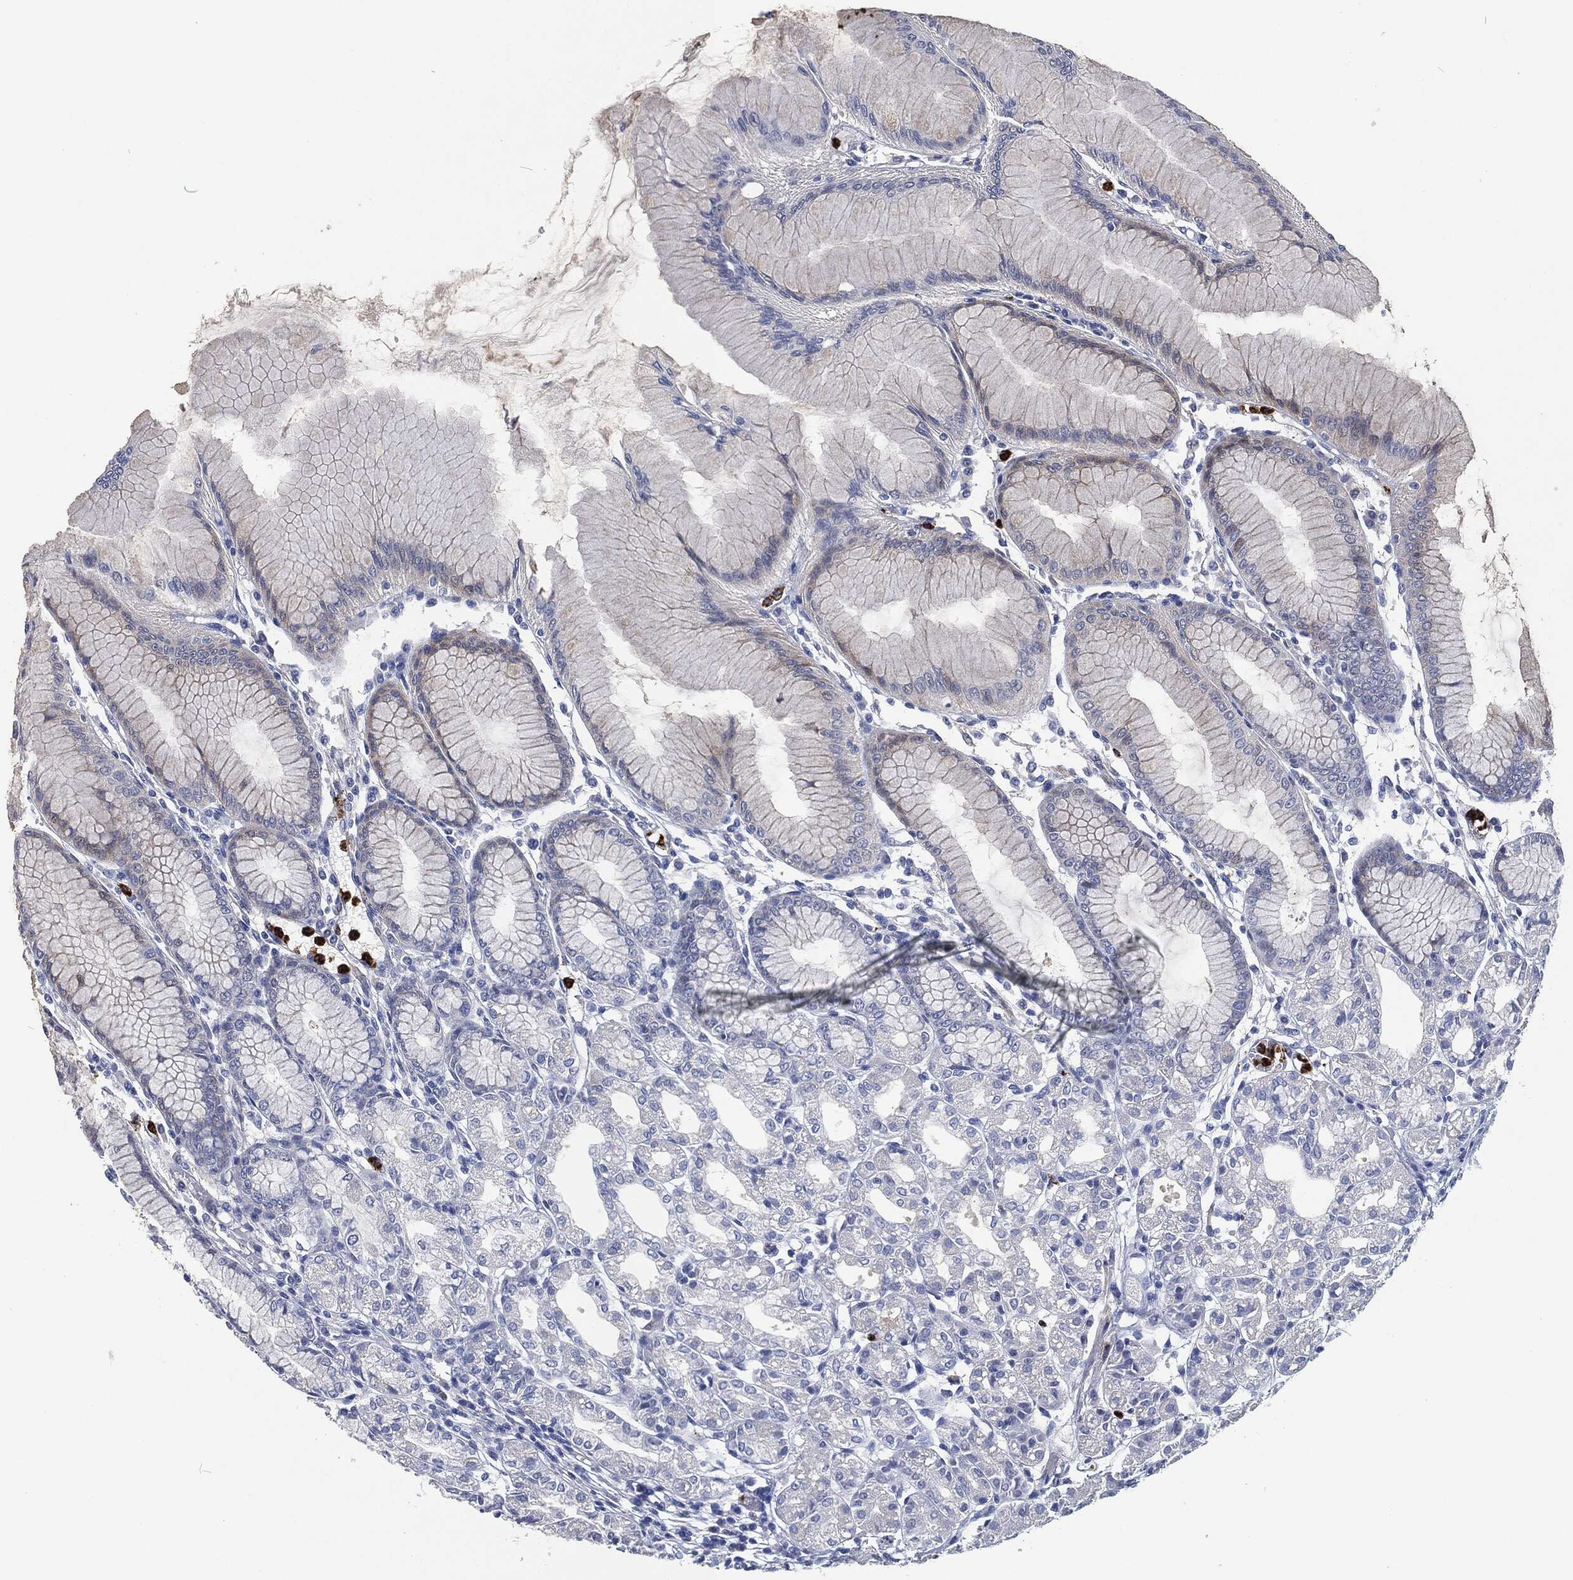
{"staining": {"intensity": "negative", "quantity": "none", "location": "none"}, "tissue": "stomach", "cell_type": "Glandular cells", "image_type": "normal", "snomed": [{"axis": "morphology", "description": "Normal tissue, NOS"}, {"axis": "topography", "description": "Stomach"}], "caption": "There is no significant expression in glandular cells of stomach. Brightfield microscopy of IHC stained with DAB (3,3'-diaminobenzidine) (brown) and hematoxylin (blue), captured at high magnification.", "gene": "MPO", "patient": {"sex": "female", "age": 57}}